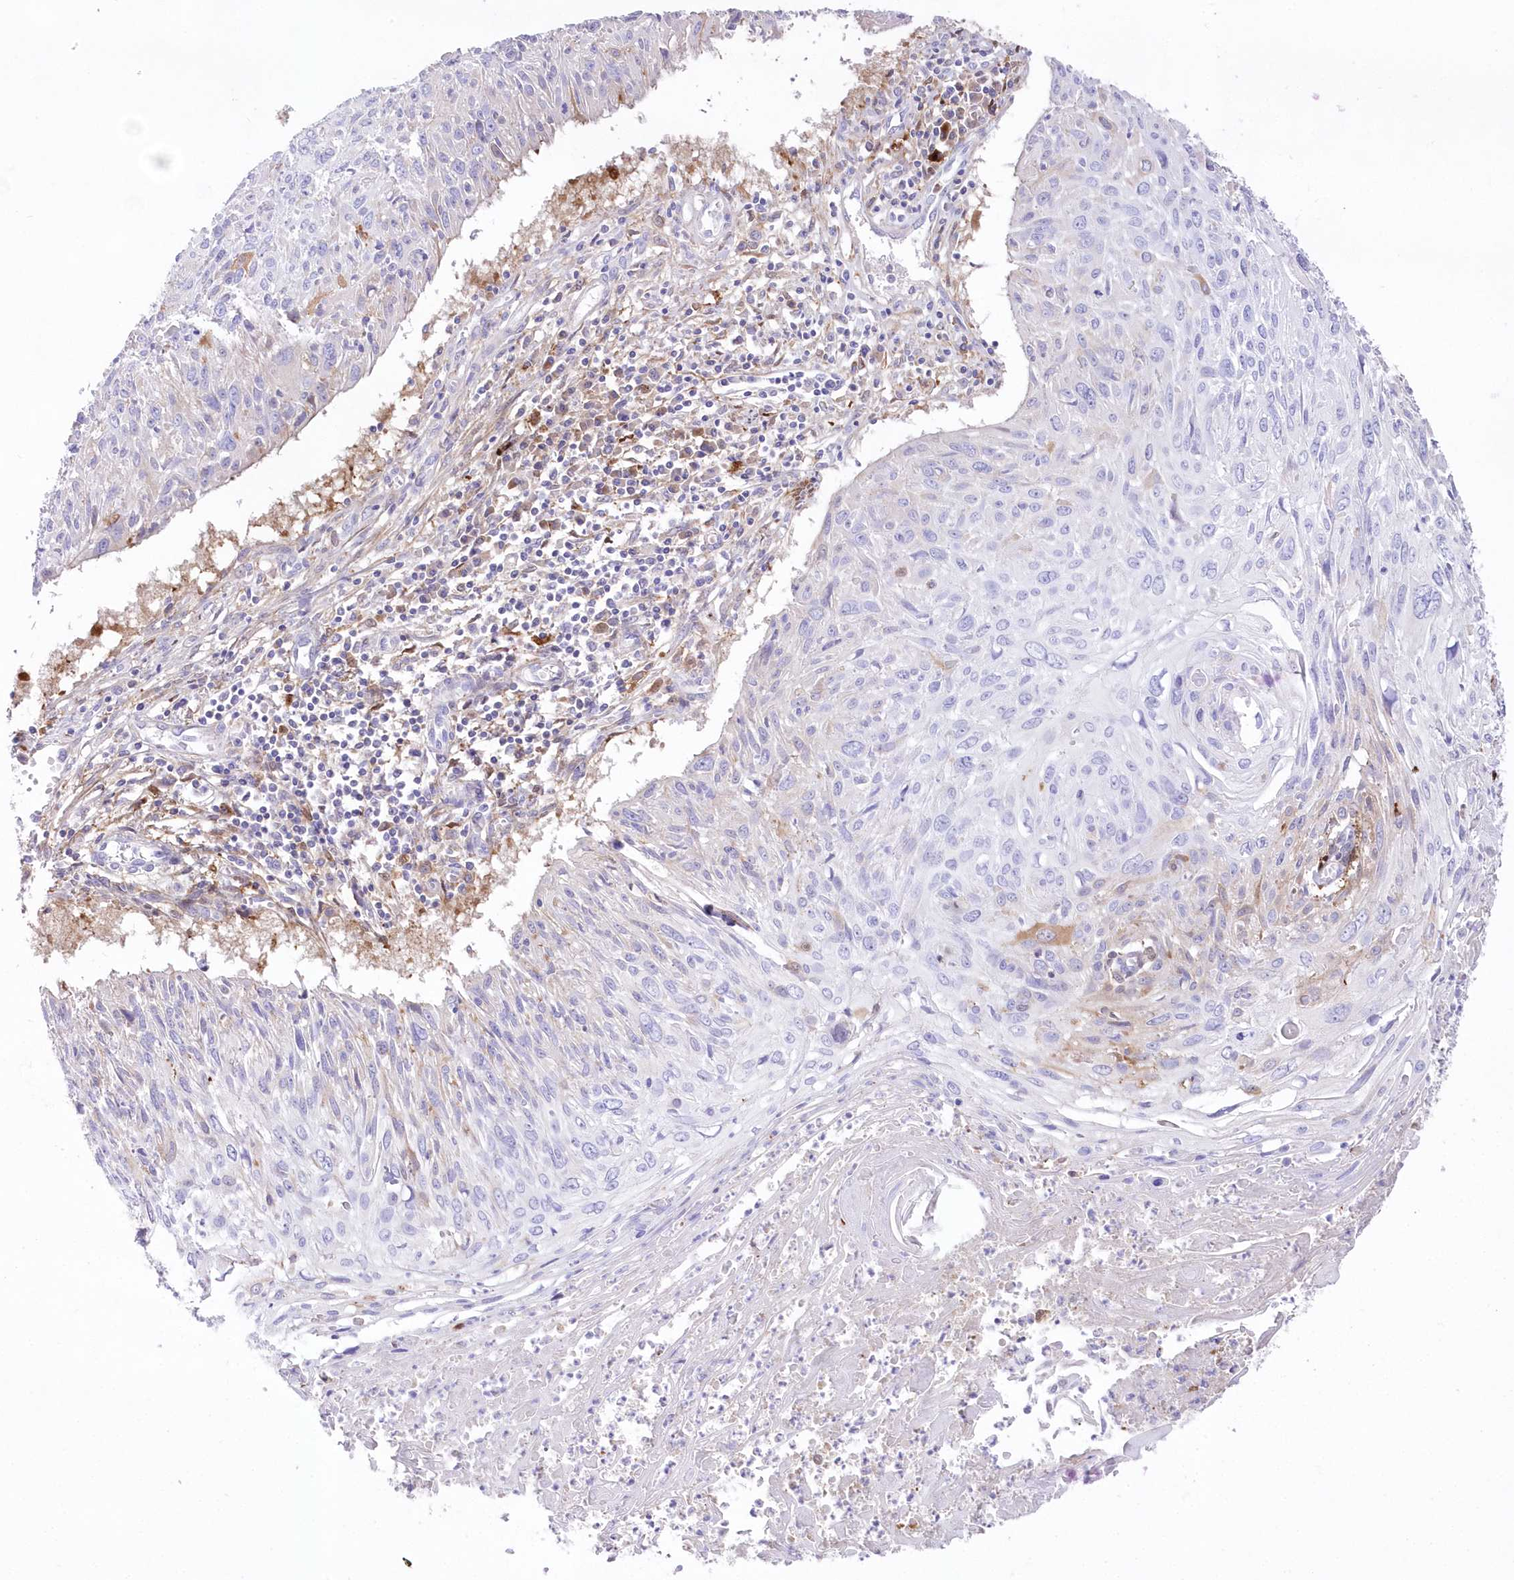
{"staining": {"intensity": "negative", "quantity": "none", "location": "none"}, "tissue": "cervical cancer", "cell_type": "Tumor cells", "image_type": "cancer", "snomed": [{"axis": "morphology", "description": "Squamous cell carcinoma, NOS"}, {"axis": "topography", "description": "Cervix"}], "caption": "This micrograph is of cervical cancer (squamous cell carcinoma) stained with immunohistochemistry (IHC) to label a protein in brown with the nuclei are counter-stained blue. There is no positivity in tumor cells.", "gene": "DNAJC19", "patient": {"sex": "female", "age": 51}}